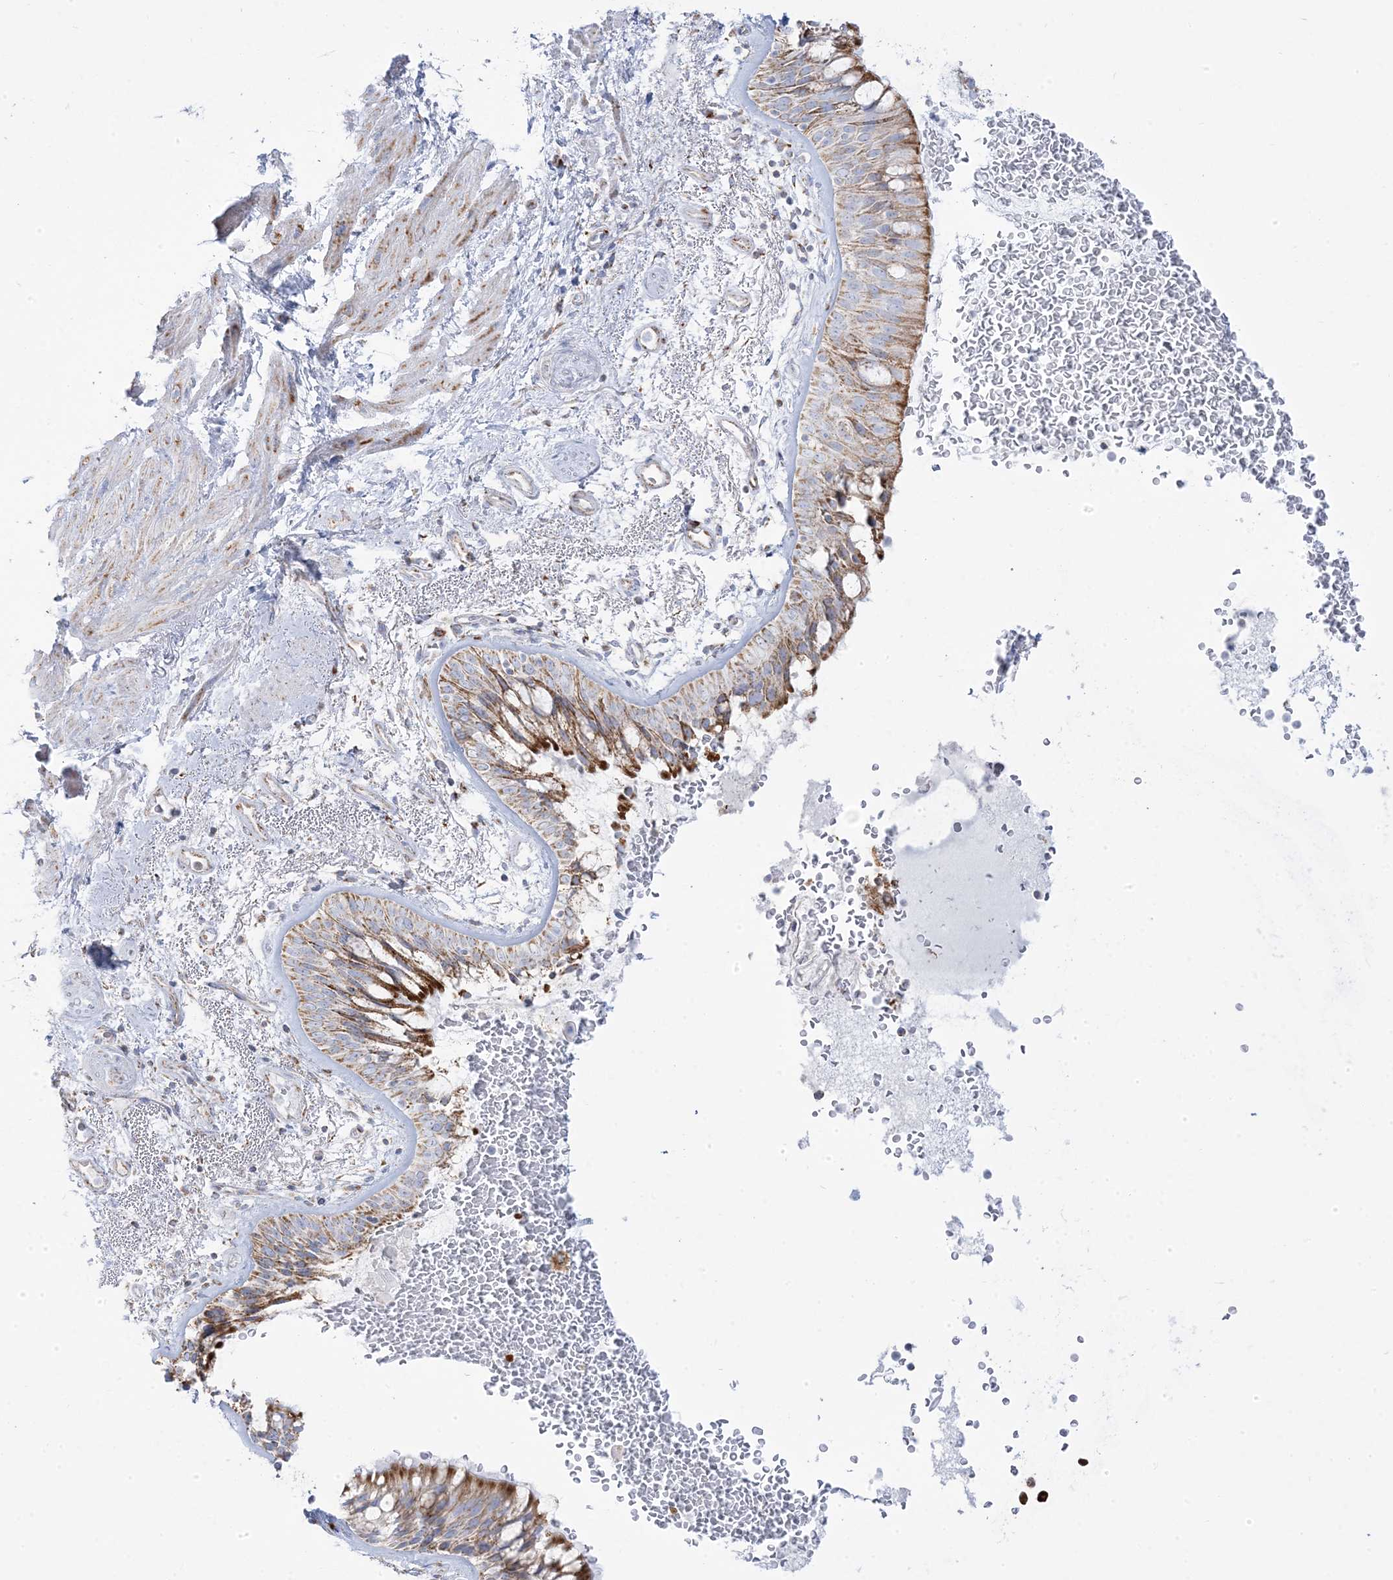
{"staining": {"intensity": "moderate", "quantity": ">75%", "location": "cytoplasmic/membranous"}, "tissue": "bronchus", "cell_type": "Respiratory epithelial cells", "image_type": "normal", "snomed": [{"axis": "morphology", "description": "Normal tissue, NOS"}, {"axis": "morphology", "description": "Squamous cell carcinoma, NOS"}, {"axis": "topography", "description": "Lymph node"}, {"axis": "topography", "description": "Bronchus"}, {"axis": "topography", "description": "Lung"}], "caption": "Unremarkable bronchus demonstrates moderate cytoplasmic/membranous expression in about >75% of respiratory epithelial cells, visualized by immunohistochemistry.", "gene": "PCCB", "patient": {"sex": "male", "age": 66}}